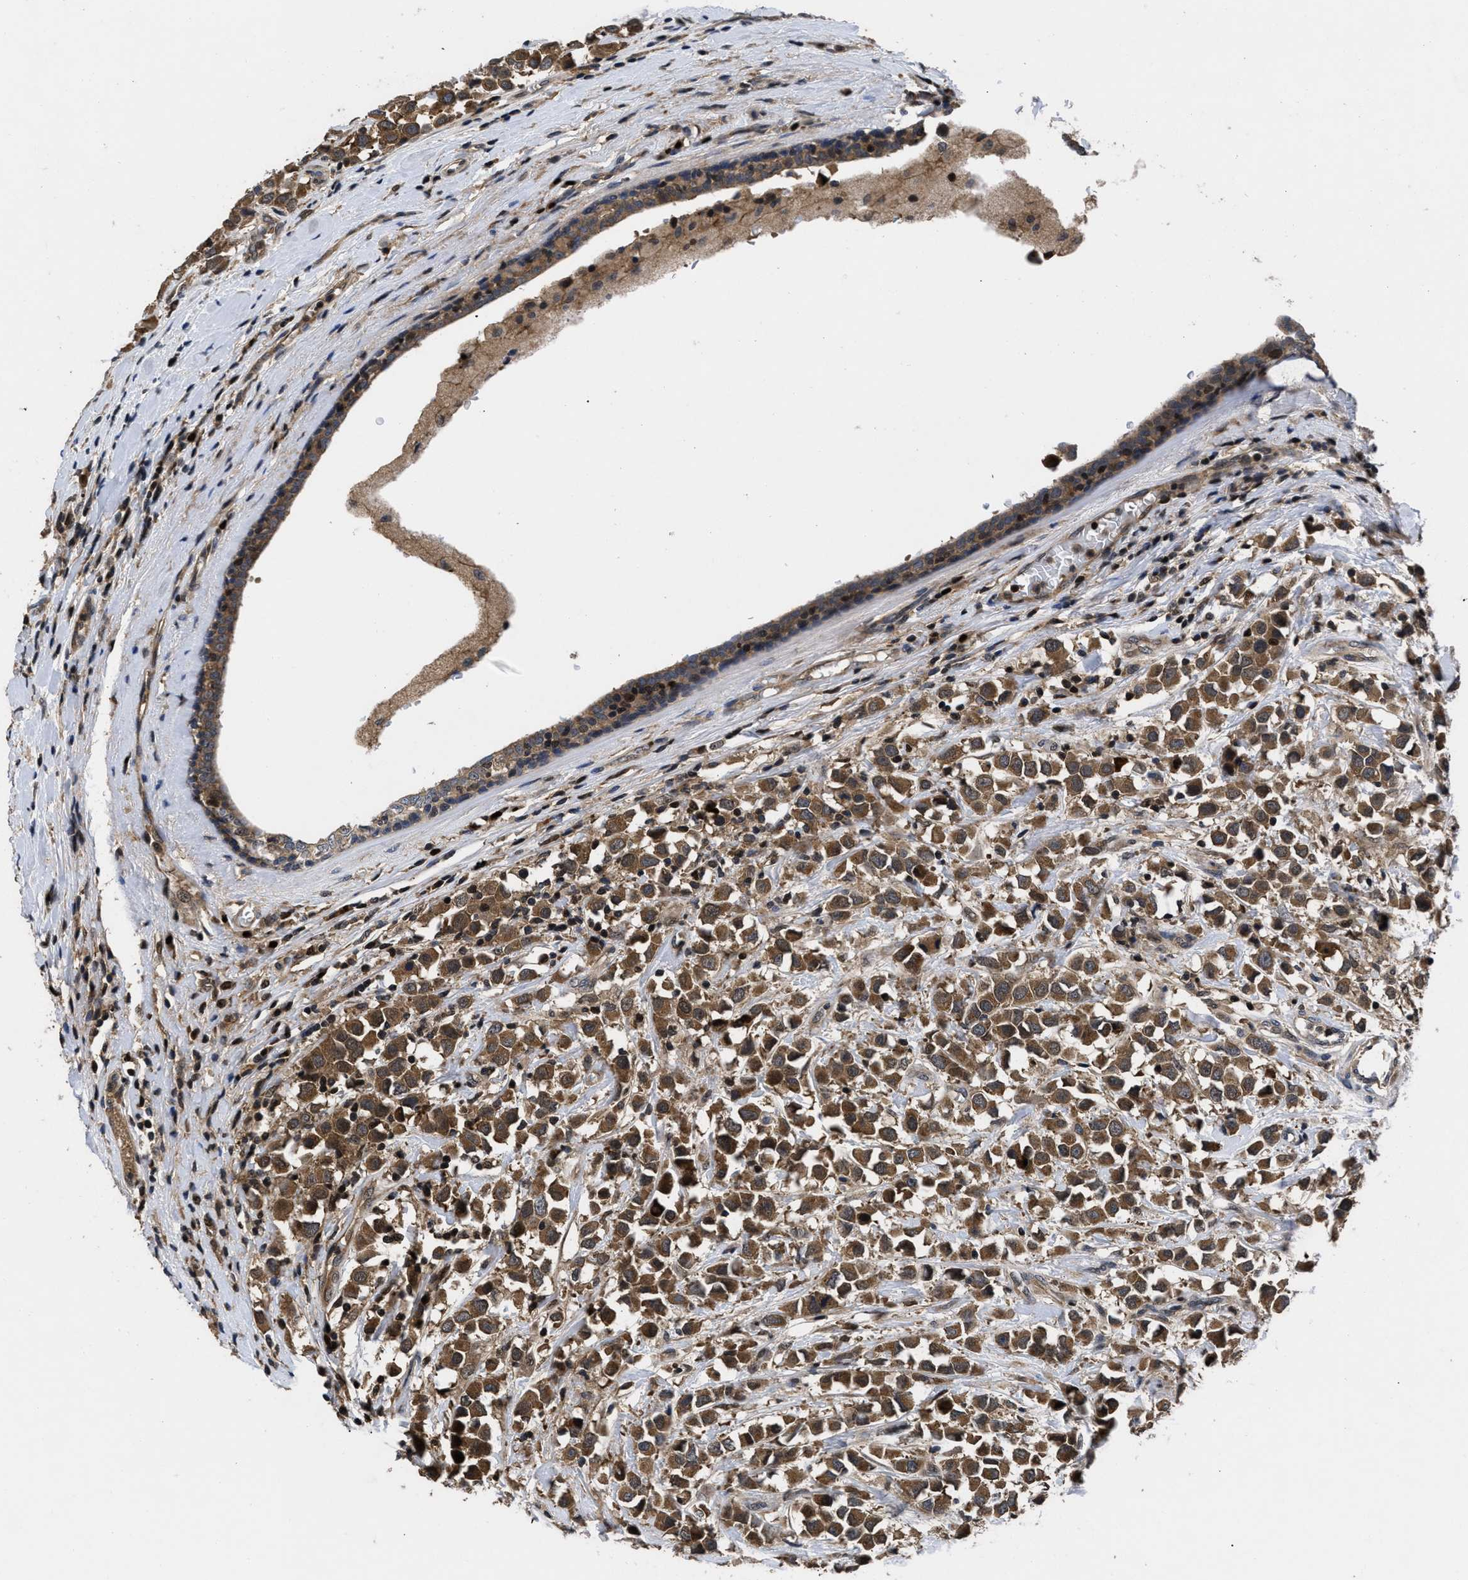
{"staining": {"intensity": "strong", "quantity": ">75%", "location": "cytoplasmic/membranous,nuclear"}, "tissue": "breast cancer", "cell_type": "Tumor cells", "image_type": "cancer", "snomed": [{"axis": "morphology", "description": "Duct carcinoma"}, {"axis": "topography", "description": "Breast"}], "caption": "This is a photomicrograph of immunohistochemistry (IHC) staining of breast cancer, which shows strong positivity in the cytoplasmic/membranous and nuclear of tumor cells.", "gene": "FAM200A", "patient": {"sex": "female", "age": 61}}